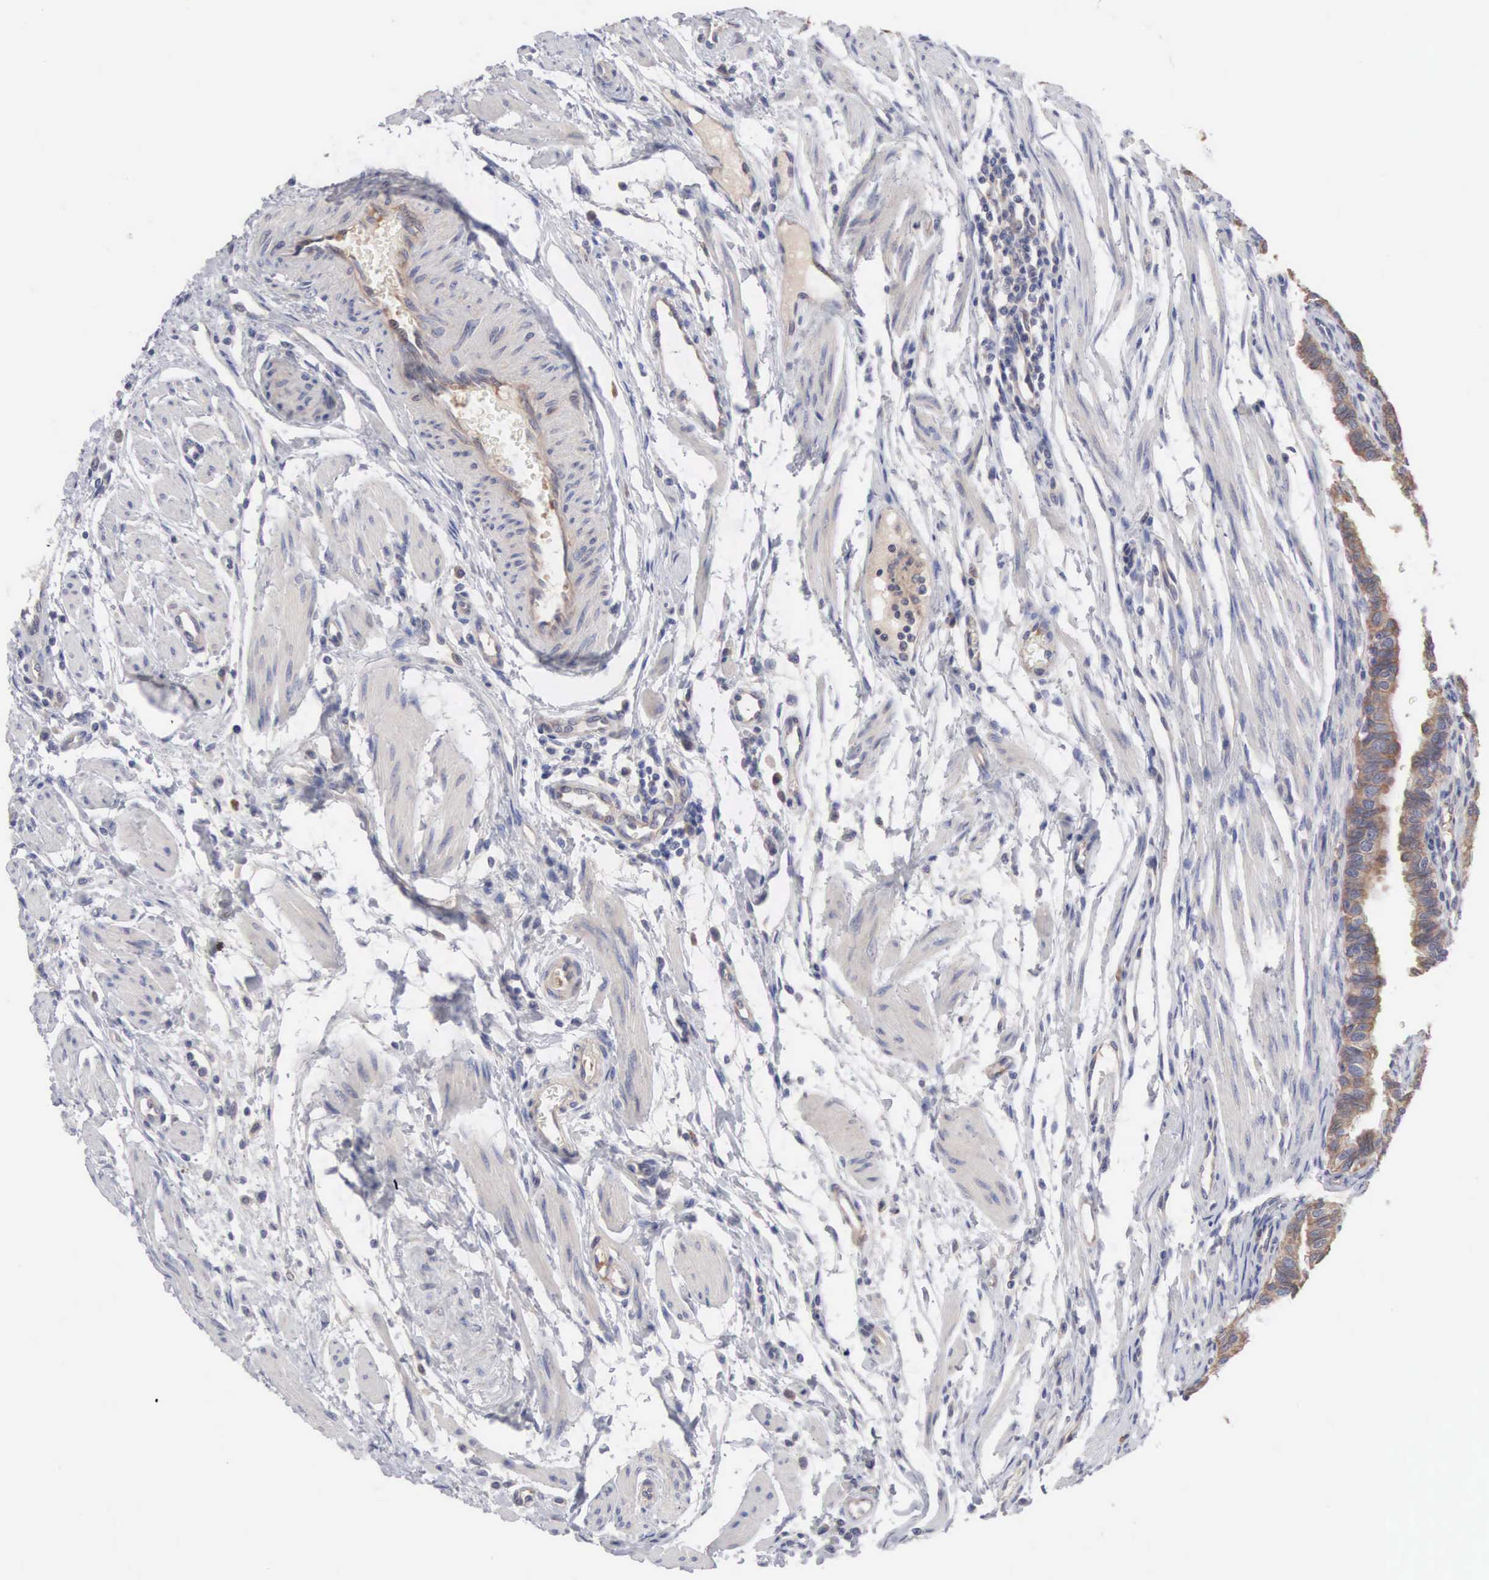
{"staining": {"intensity": "moderate", "quantity": ">75%", "location": "cytoplasmic/membranous"}, "tissue": "fallopian tube", "cell_type": "Glandular cells", "image_type": "normal", "snomed": [{"axis": "morphology", "description": "Normal tissue, NOS"}, {"axis": "topography", "description": "Fallopian tube"}], "caption": "DAB immunohistochemical staining of unremarkable human fallopian tube demonstrates moderate cytoplasmic/membranous protein staining in approximately >75% of glandular cells.", "gene": "INF2", "patient": {"sex": "female", "age": 32}}